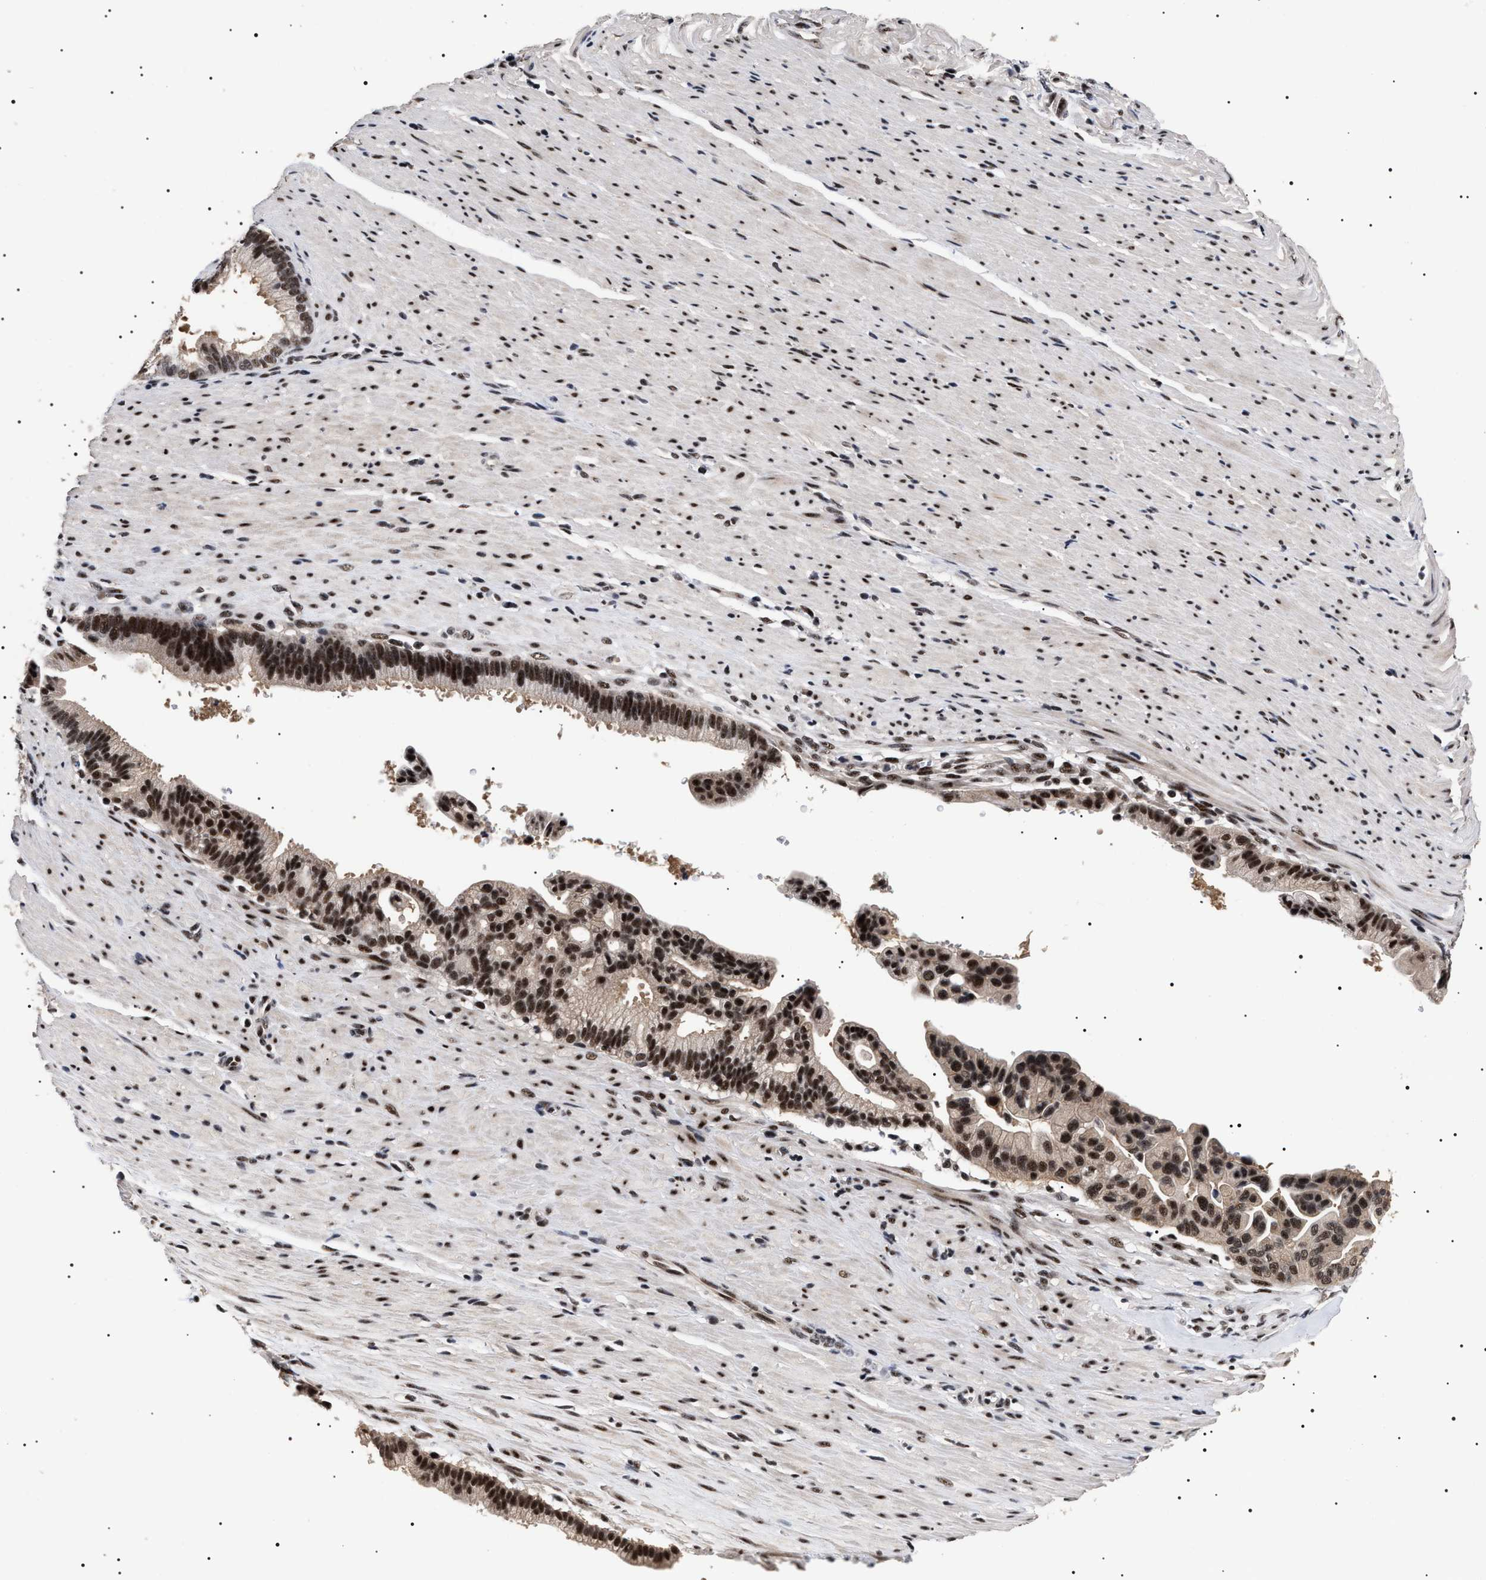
{"staining": {"intensity": "strong", "quantity": "25%-75%", "location": "nuclear"}, "tissue": "pancreatic cancer", "cell_type": "Tumor cells", "image_type": "cancer", "snomed": [{"axis": "morphology", "description": "Adenocarcinoma, NOS"}, {"axis": "topography", "description": "Pancreas"}], "caption": "Human adenocarcinoma (pancreatic) stained with a protein marker exhibits strong staining in tumor cells.", "gene": "CAAP1", "patient": {"sex": "male", "age": 69}}